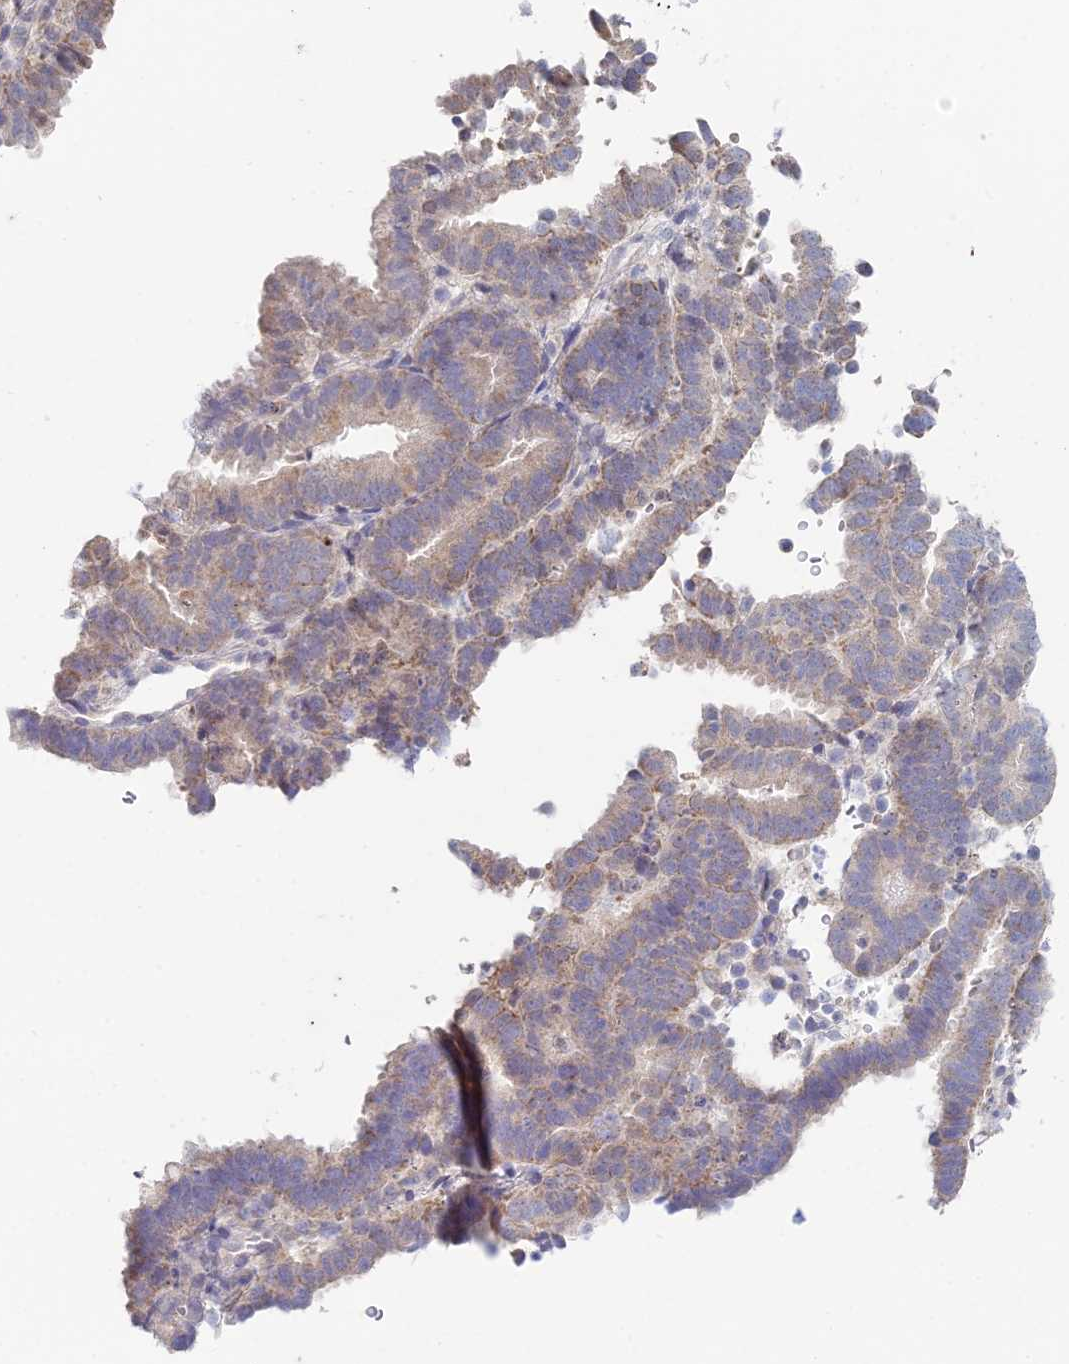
{"staining": {"intensity": "weak", "quantity": ">75%", "location": "cytoplasmic/membranous"}, "tissue": "endometrial cancer", "cell_type": "Tumor cells", "image_type": "cancer", "snomed": [{"axis": "morphology", "description": "Adenocarcinoma, NOS"}, {"axis": "topography", "description": "Endometrium"}], "caption": "Weak cytoplasmic/membranous expression is appreciated in approximately >75% of tumor cells in endometrial cancer (adenocarcinoma).", "gene": "EEF2KMT", "patient": {"sex": "female", "age": 70}}